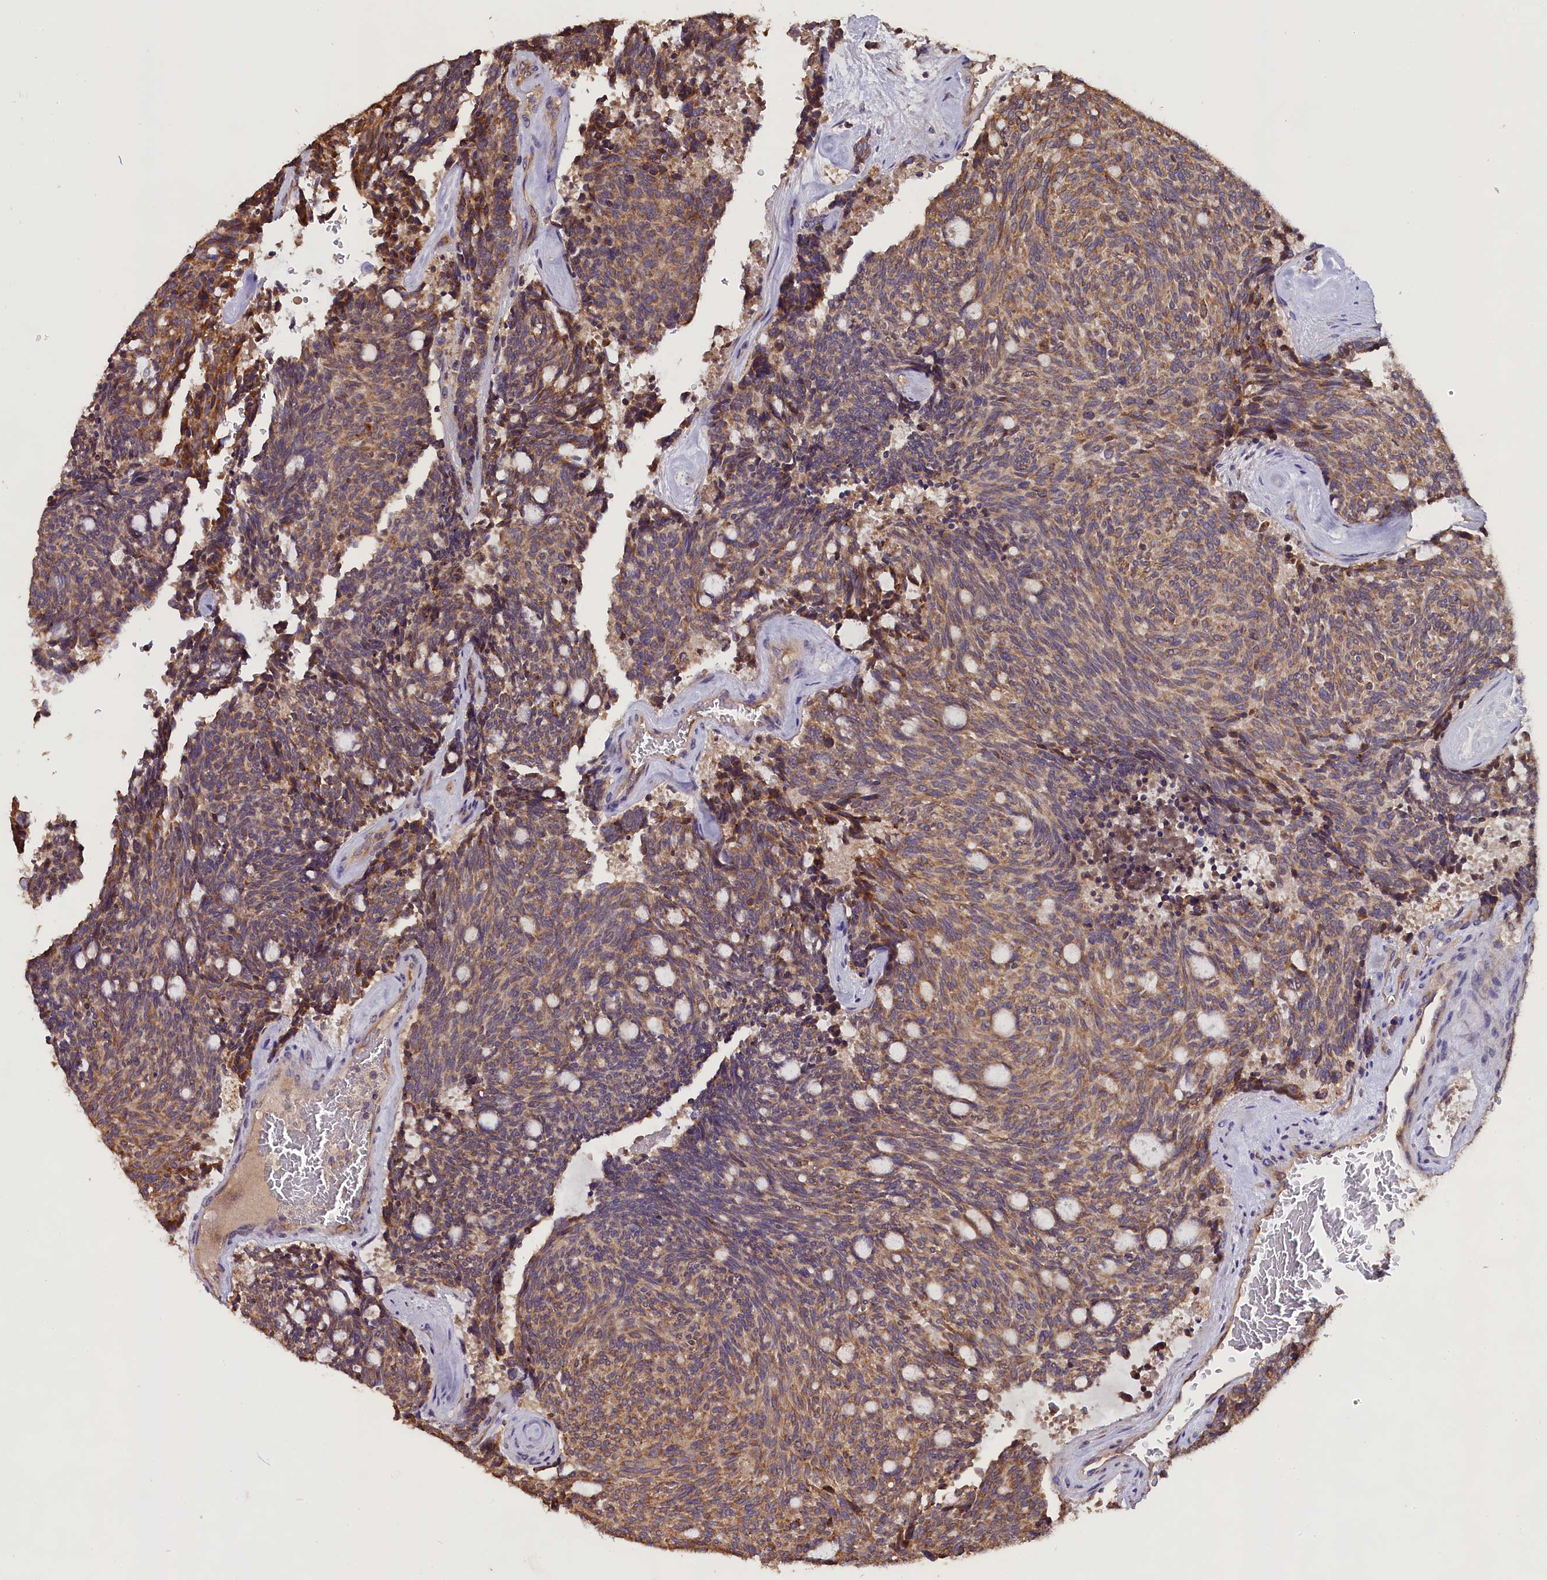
{"staining": {"intensity": "moderate", "quantity": ">75%", "location": "cytoplasmic/membranous"}, "tissue": "carcinoid", "cell_type": "Tumor cells", "image_type": "cancer", "snomed": [{"axis": "morphology", "description": "Carcinoid, malignant, NOS"}, {"axis": "topography", "description": "Pancreas"}], "caption": "The image exhibits immunohistochemical staining of carcinoid. There is moderate cytoplasmic/membranous positivity is identified in approximately >75% of tumor cells.", "gene": "ENKD1", "patient": {"sex": "female", "age": 54}}